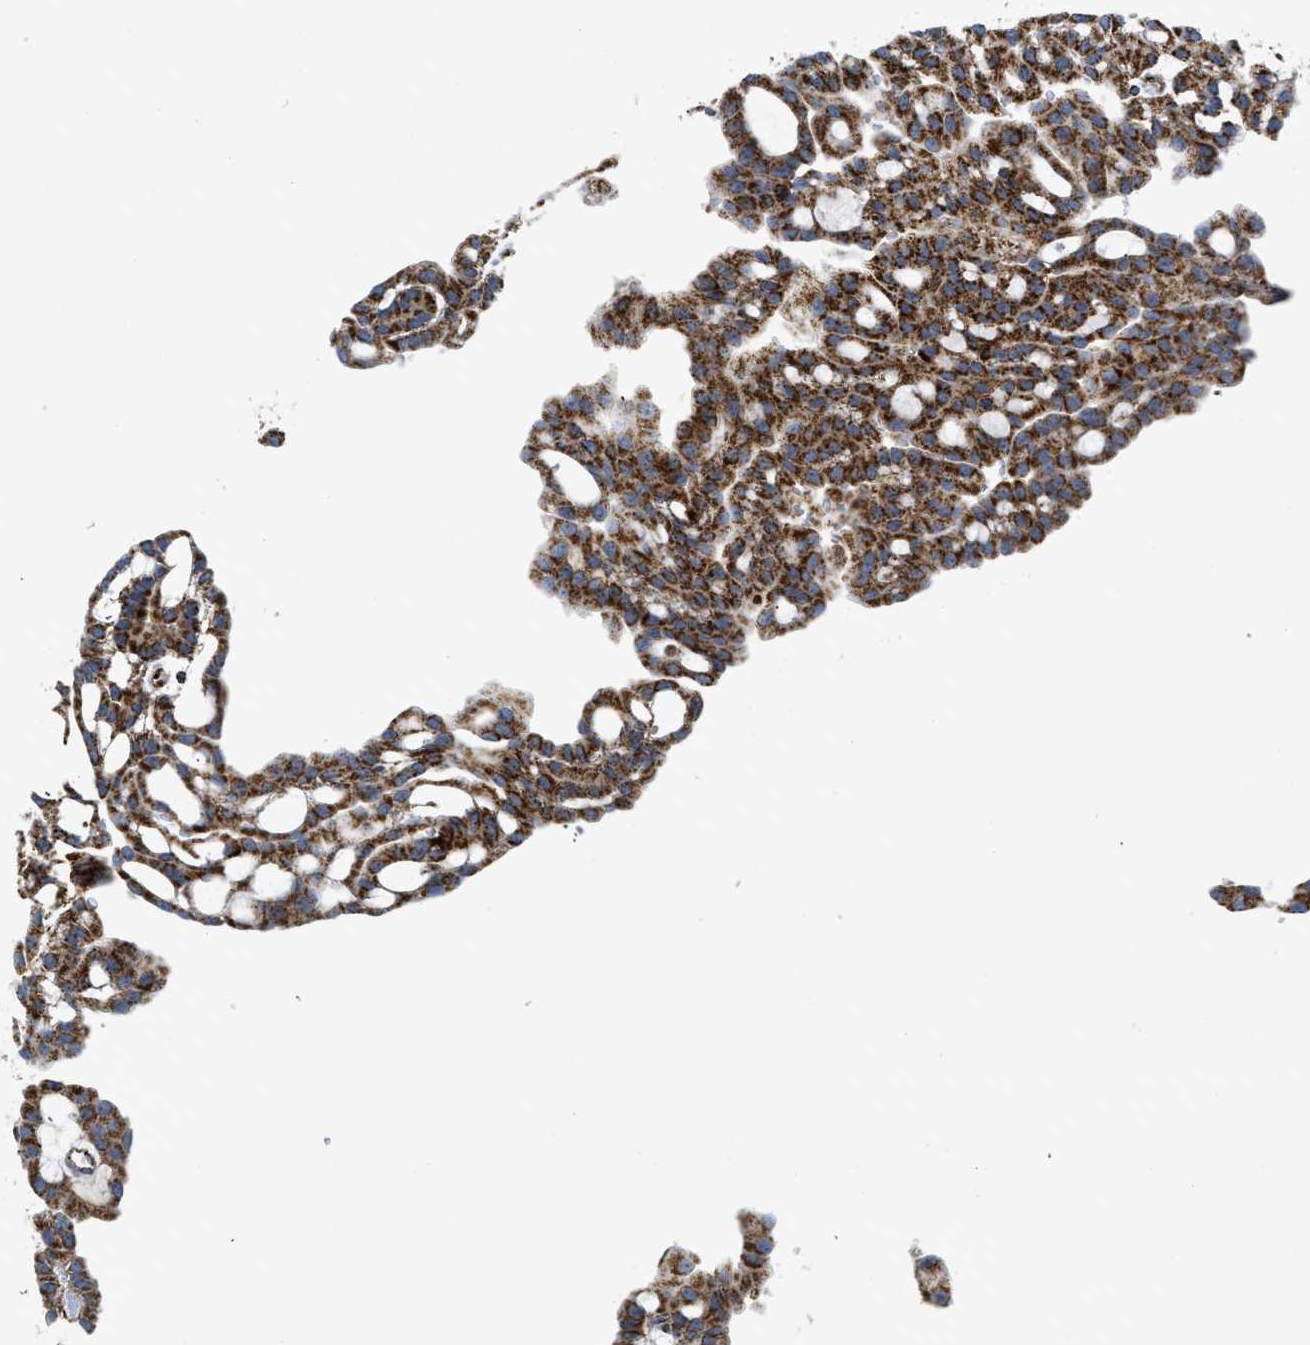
{"staining": {"intensity": "strong", "quantity": ">75%", "location": "cytoplasmic/membranous"}, "tissue": "renal cancer", "cell_type": "Tumor cells", "image_type": "cancer", "snomed": [{"axis": "morphology", "description": "Adenocarcinoma, NOS"}, {"axis": "topography", "description": "Kidney"}], "caption": "IHC of human adenocarcinoma (renal) exhibits high levels of strong cytoplasmic/membranous positivity in about >75% of tumor cells.", "gene": "SQOR", "patient": {"sex": "male", "age": 63}}